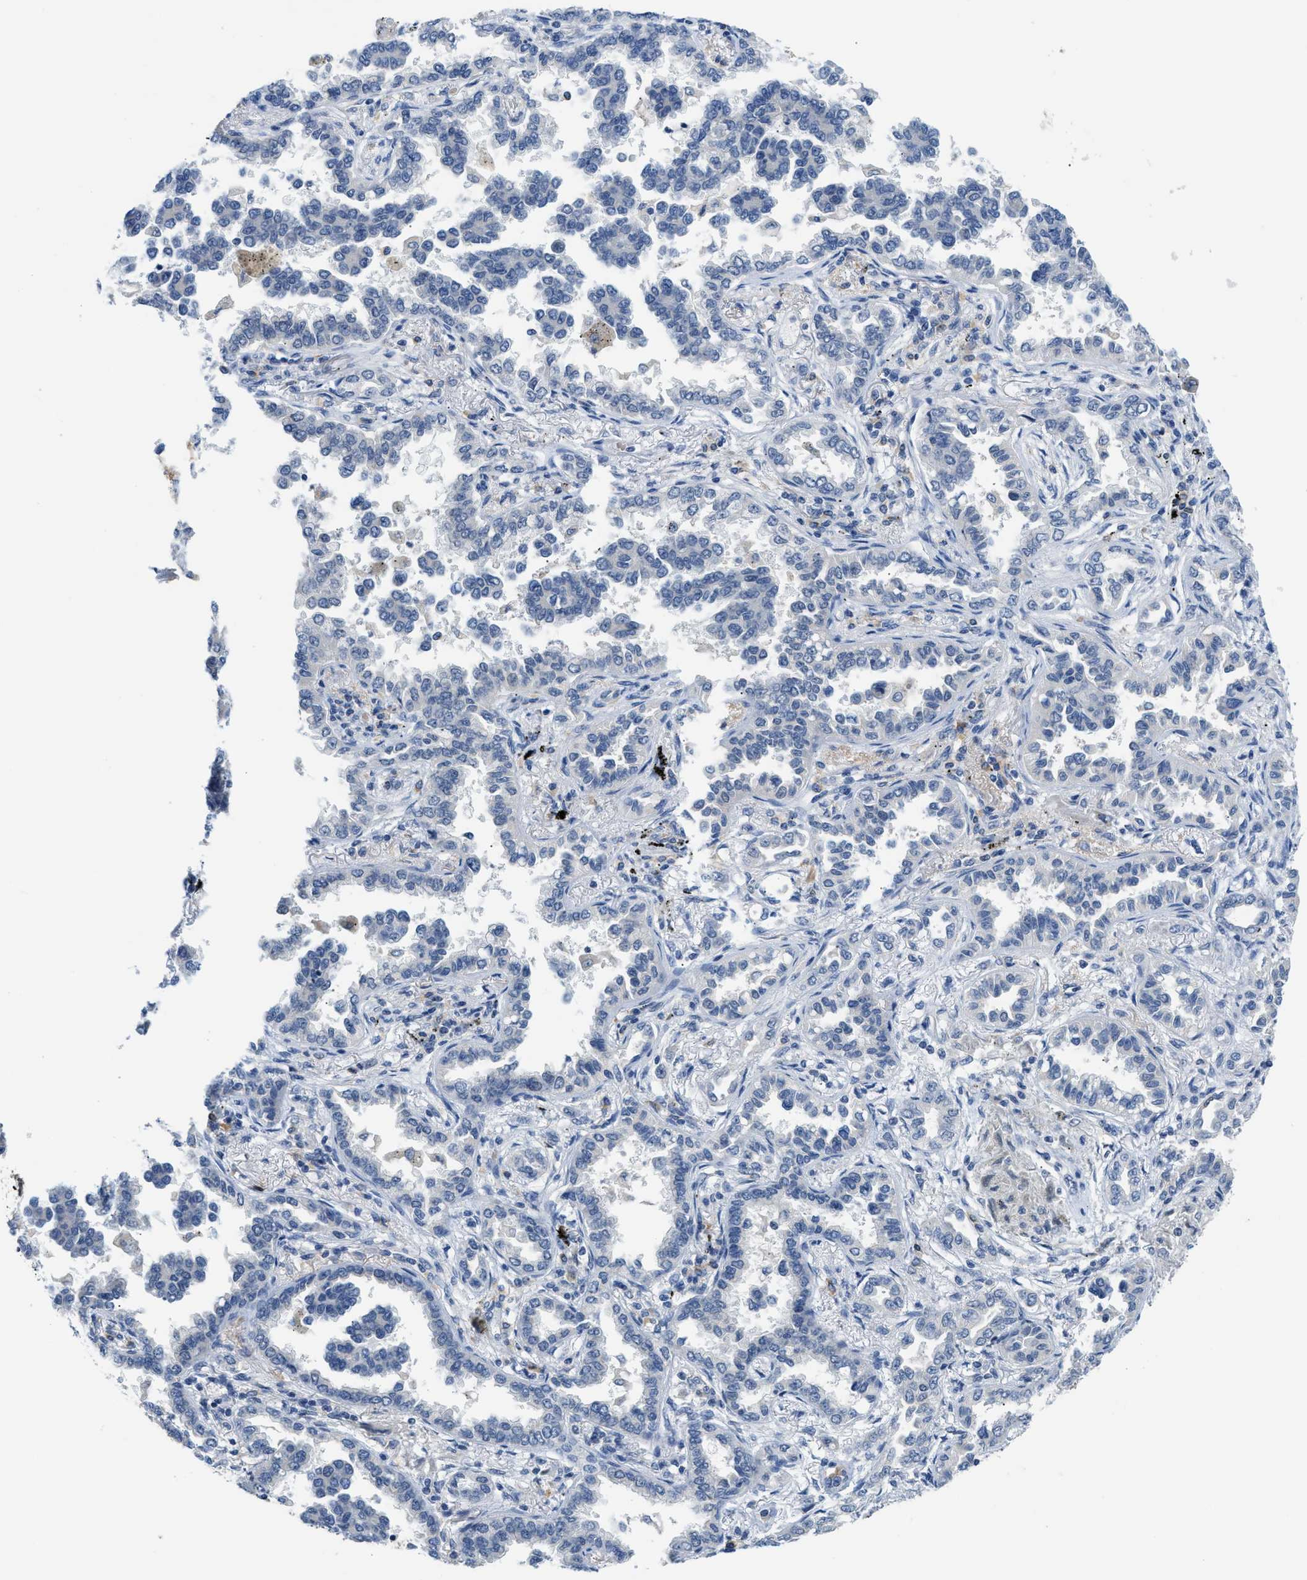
{"staining": {"intensity": "negative", "quantity": "none", "location": "none"}, "tissue": "lung cancer", "cell_type": "Tumor cells", "image_type": "cancer", "snomed": [{"axis": "morphology", "description": "Normal tissue, NOS"}, {"axis": "morphology", "description": "Adenocarcinoma, NOS"}, {"axis": "topography", "description": "Lung"}], "caption": "Adenocarcinoma (lung) was stained to show a protein in brown. There is no significant staining in tumor cells. The staining was performed using DAB to visualize the protein expression in brown, while the nuclei were stained in blue with hematoxylin (Magnification: 20x).", "gene": "PSAT1", "patient": {"sex": "male", "age": 59}}